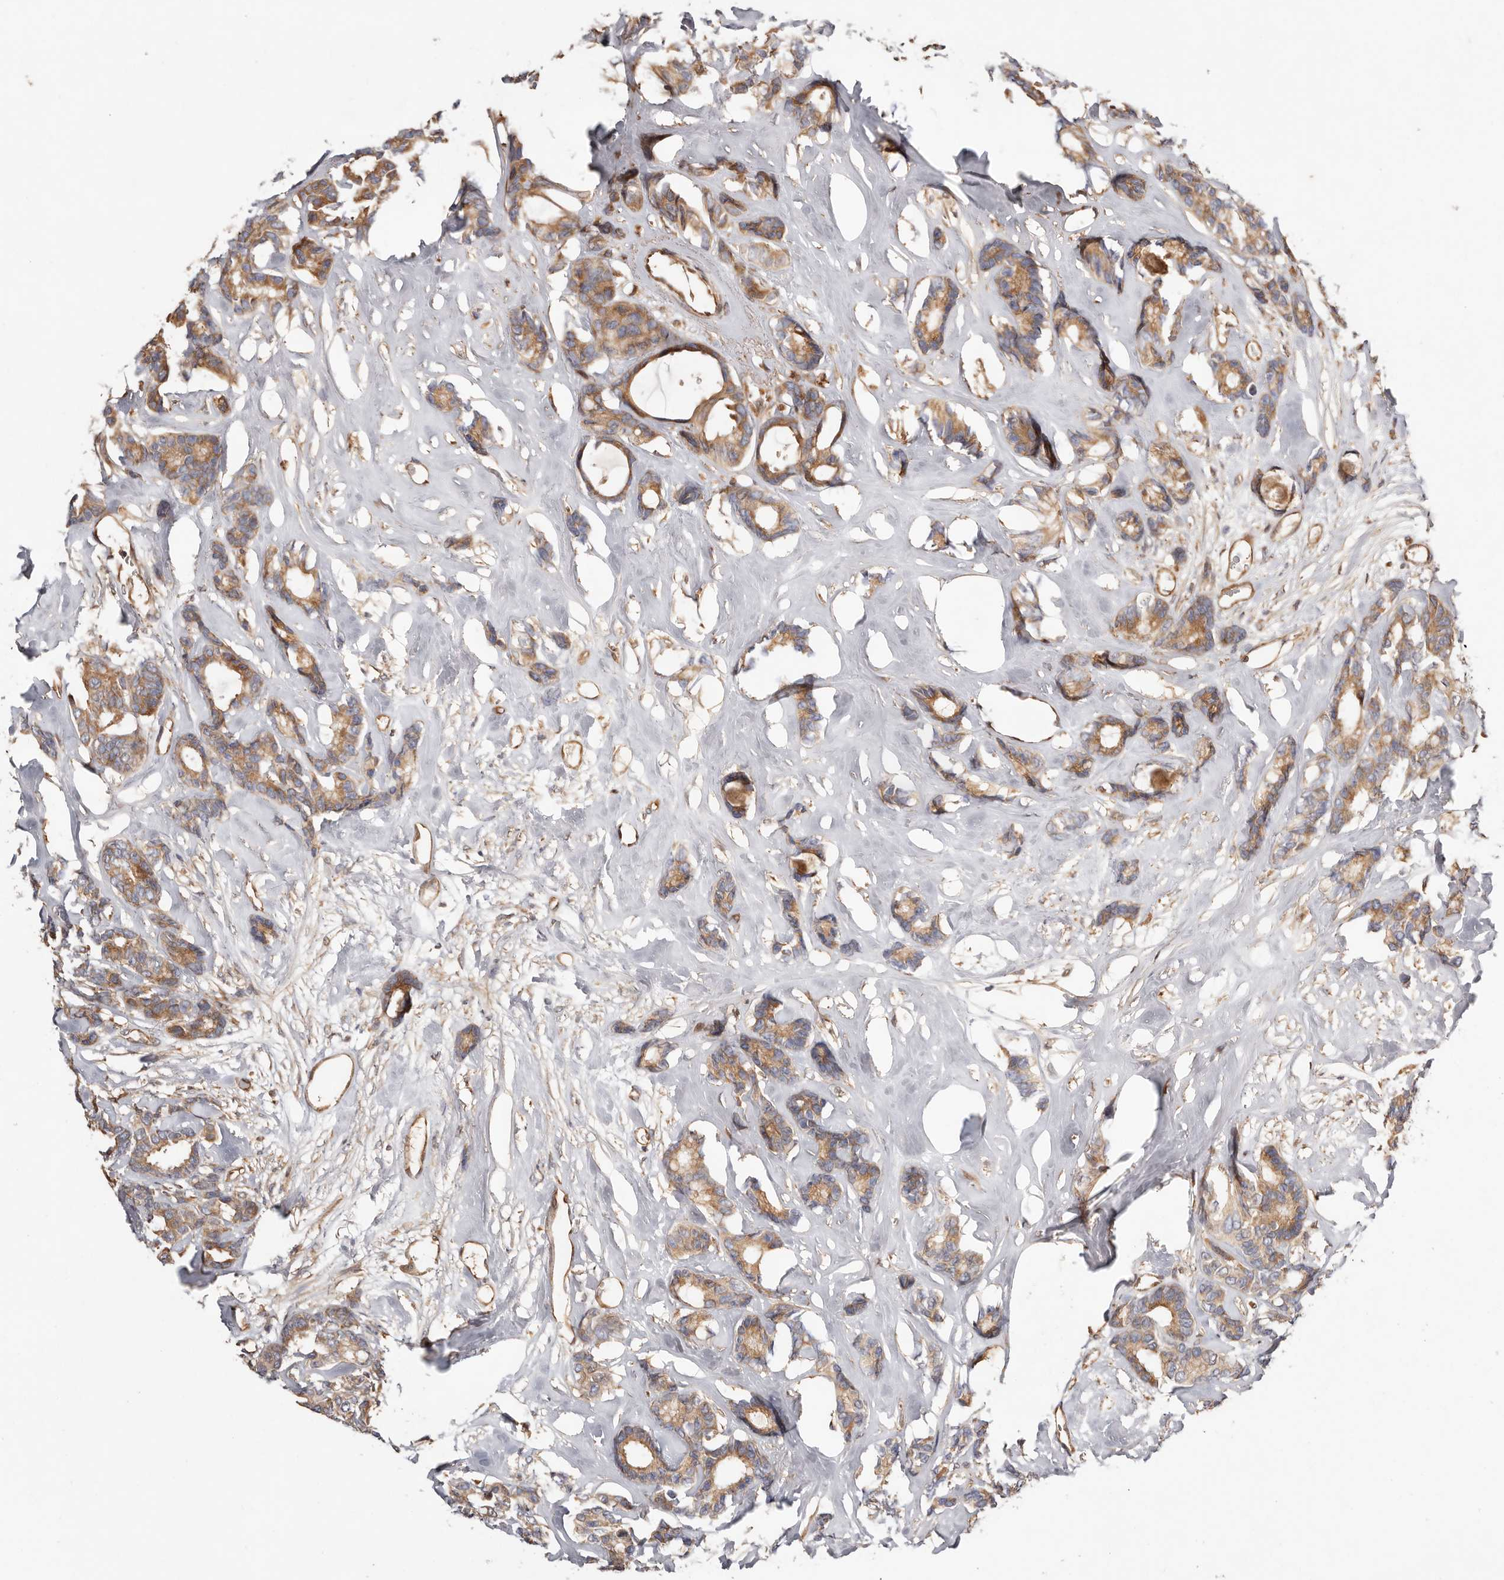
{"staining": {"intensity": "moderate", "quantity": ">75%", "location": "cytoplasmic/membranous"}, "tissue": "breast cancer", "cell_type": "Tumor cells", "image_type": "cancer", "snomed": [{"axis": "morphology", "description": "Duct carcinoma"}, {"axis": "topography", "description": "Breast"}], "caption": "Tumor cells display medium levels of moderate cytoplasmic/membranous staining in about >75% of cells in intraductal carcinoma (breast).", "gene": "MACF1", "patient": {"sex": "female", "age": 87}}